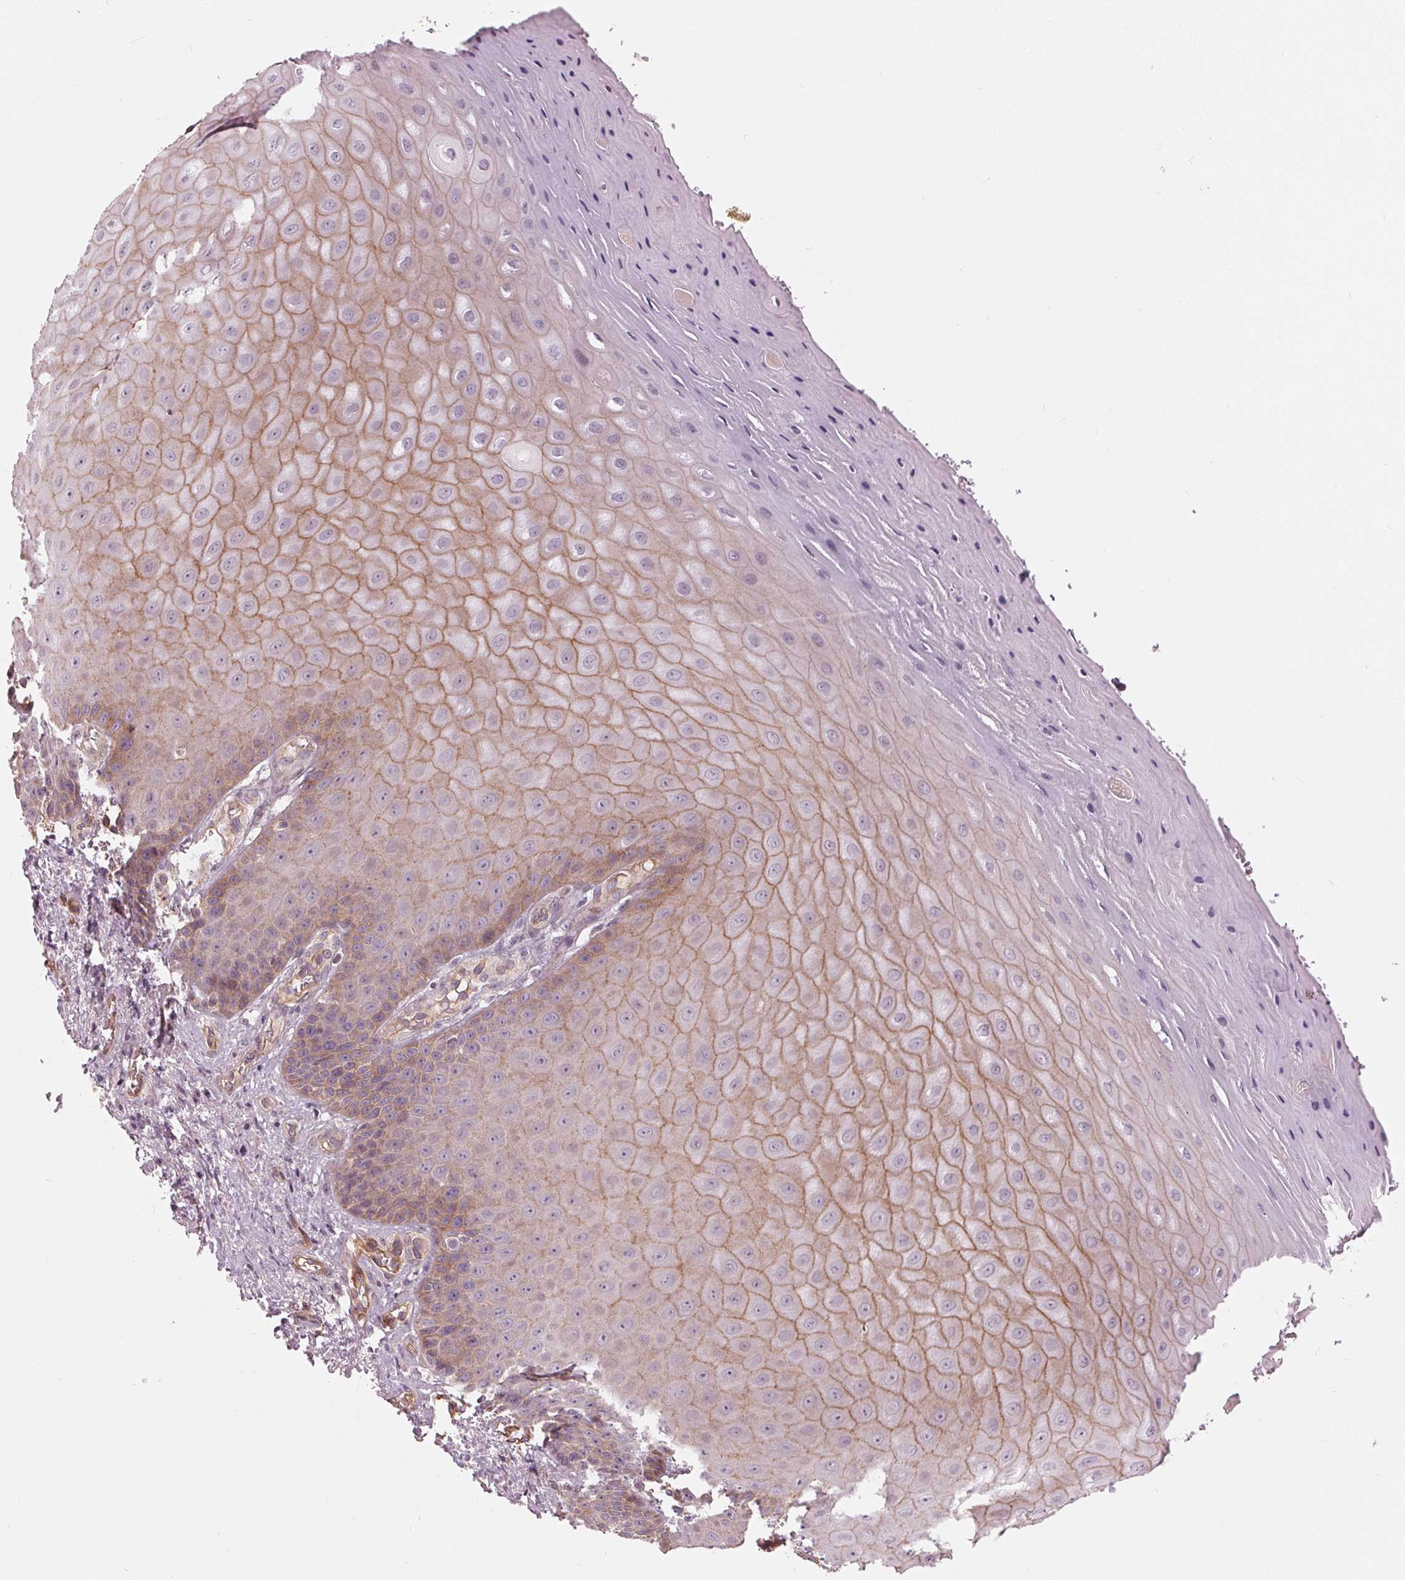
{"staining": {"intensity": "moderate", "quantity": "25%-75%", "location": "cytoplasmic/membranous"}, "tissue": "vagina", "cell_type": "Squamous epithelial cells", "image_type": "normal", "snomed": [{"axis": "morphology", "description": "Normal tissue, NOS"}, {"axis": "topography", "description": "Vagina"}], "caption": "Vagina stained with DAB (3,3'-diaminobenzidine) immunohistochemistry shows medium levels of moderate cytoplasmic/membranous expression in about 25%-75% of squamous epithelial cells.", "gene": "TXNIP", "patient": {"sex": "female", "age": 83}}